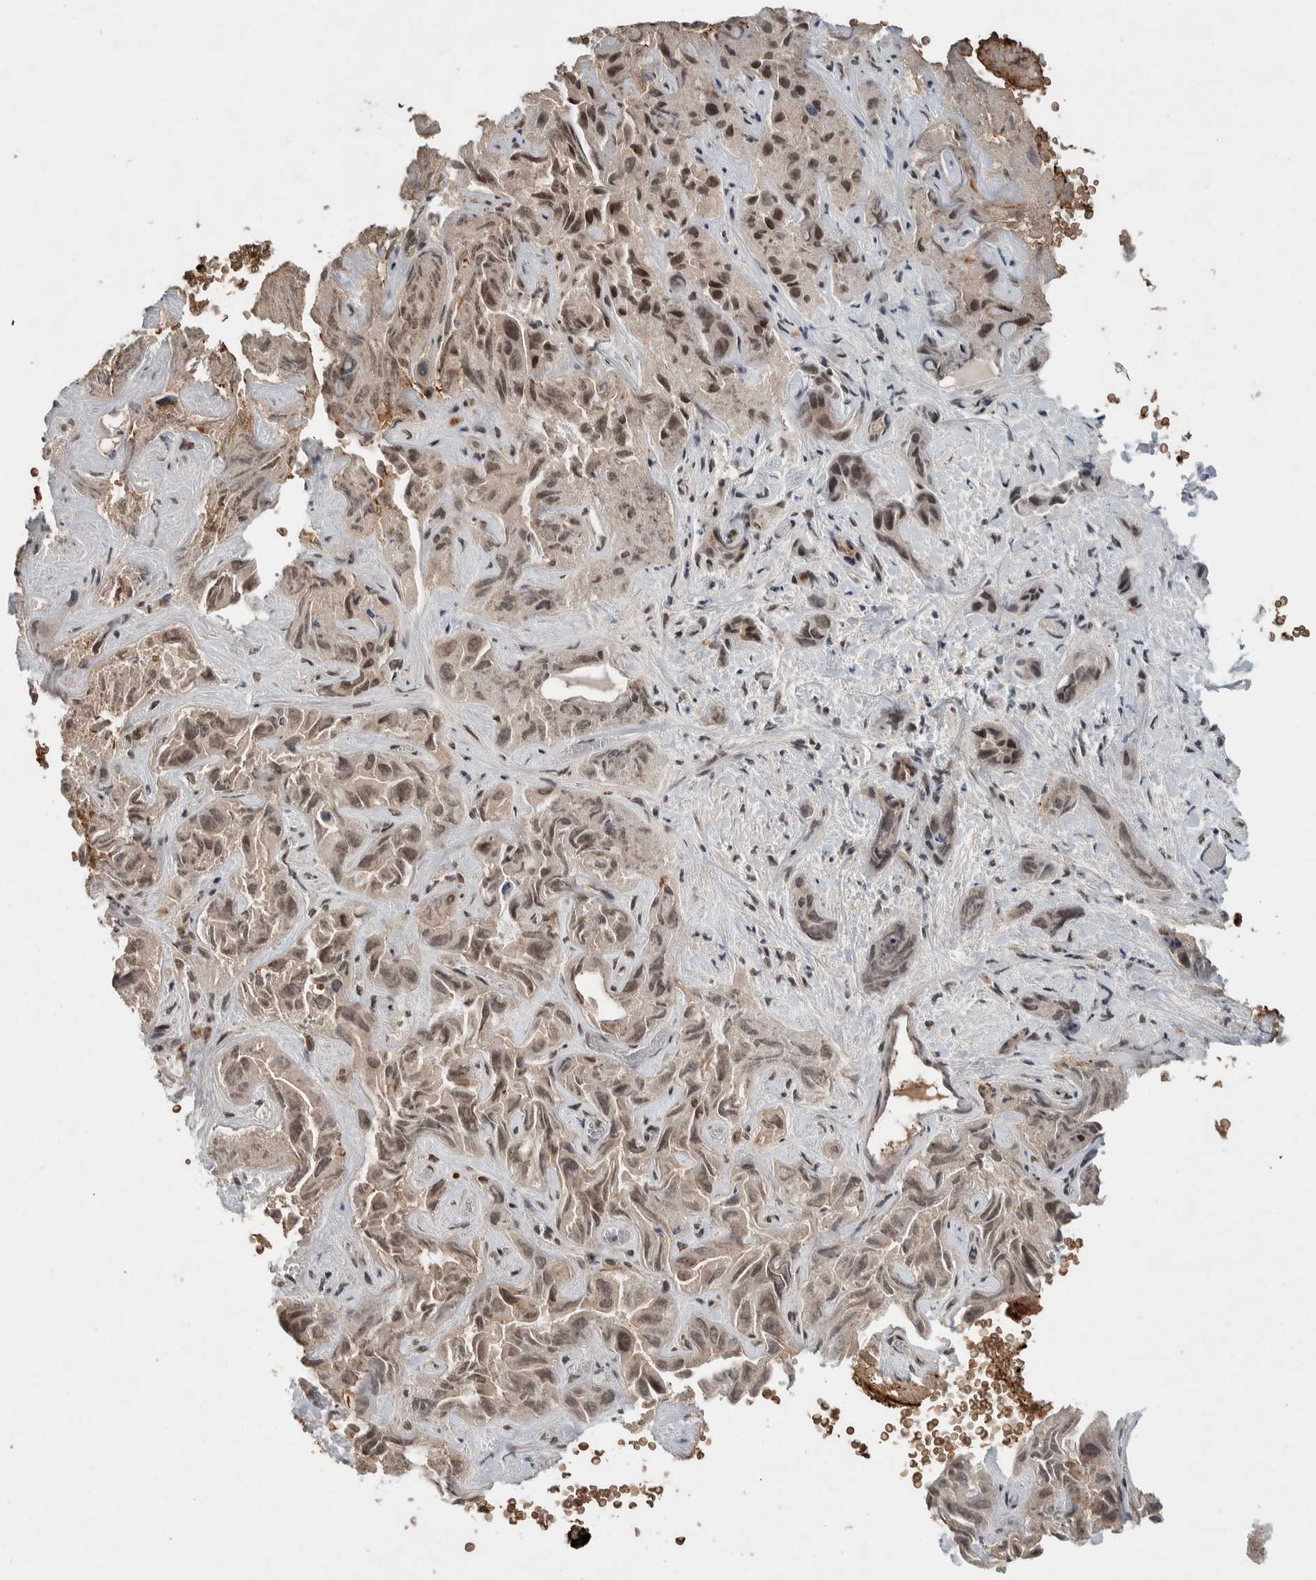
{"staining": {"intensity": "moderate", "quantity": "<25%", "location": "nuclear"}, "tissue": "liver cancer", "cell_type": "Tumor cells", "image_type": "cancer", "snomed": [{"axis": "morphology", "description": "Cholangiocarcinoma"}, {"axis": "topography", "description": "Liver"}], "caption": "Immunohistochemical staining of human liver cholangiocarcinoma displays moderate nuclear protein staining in approximately <25% of tumor cells.", "gene": "CNTROB", "patient": {"sex": "female", "age": 52}}